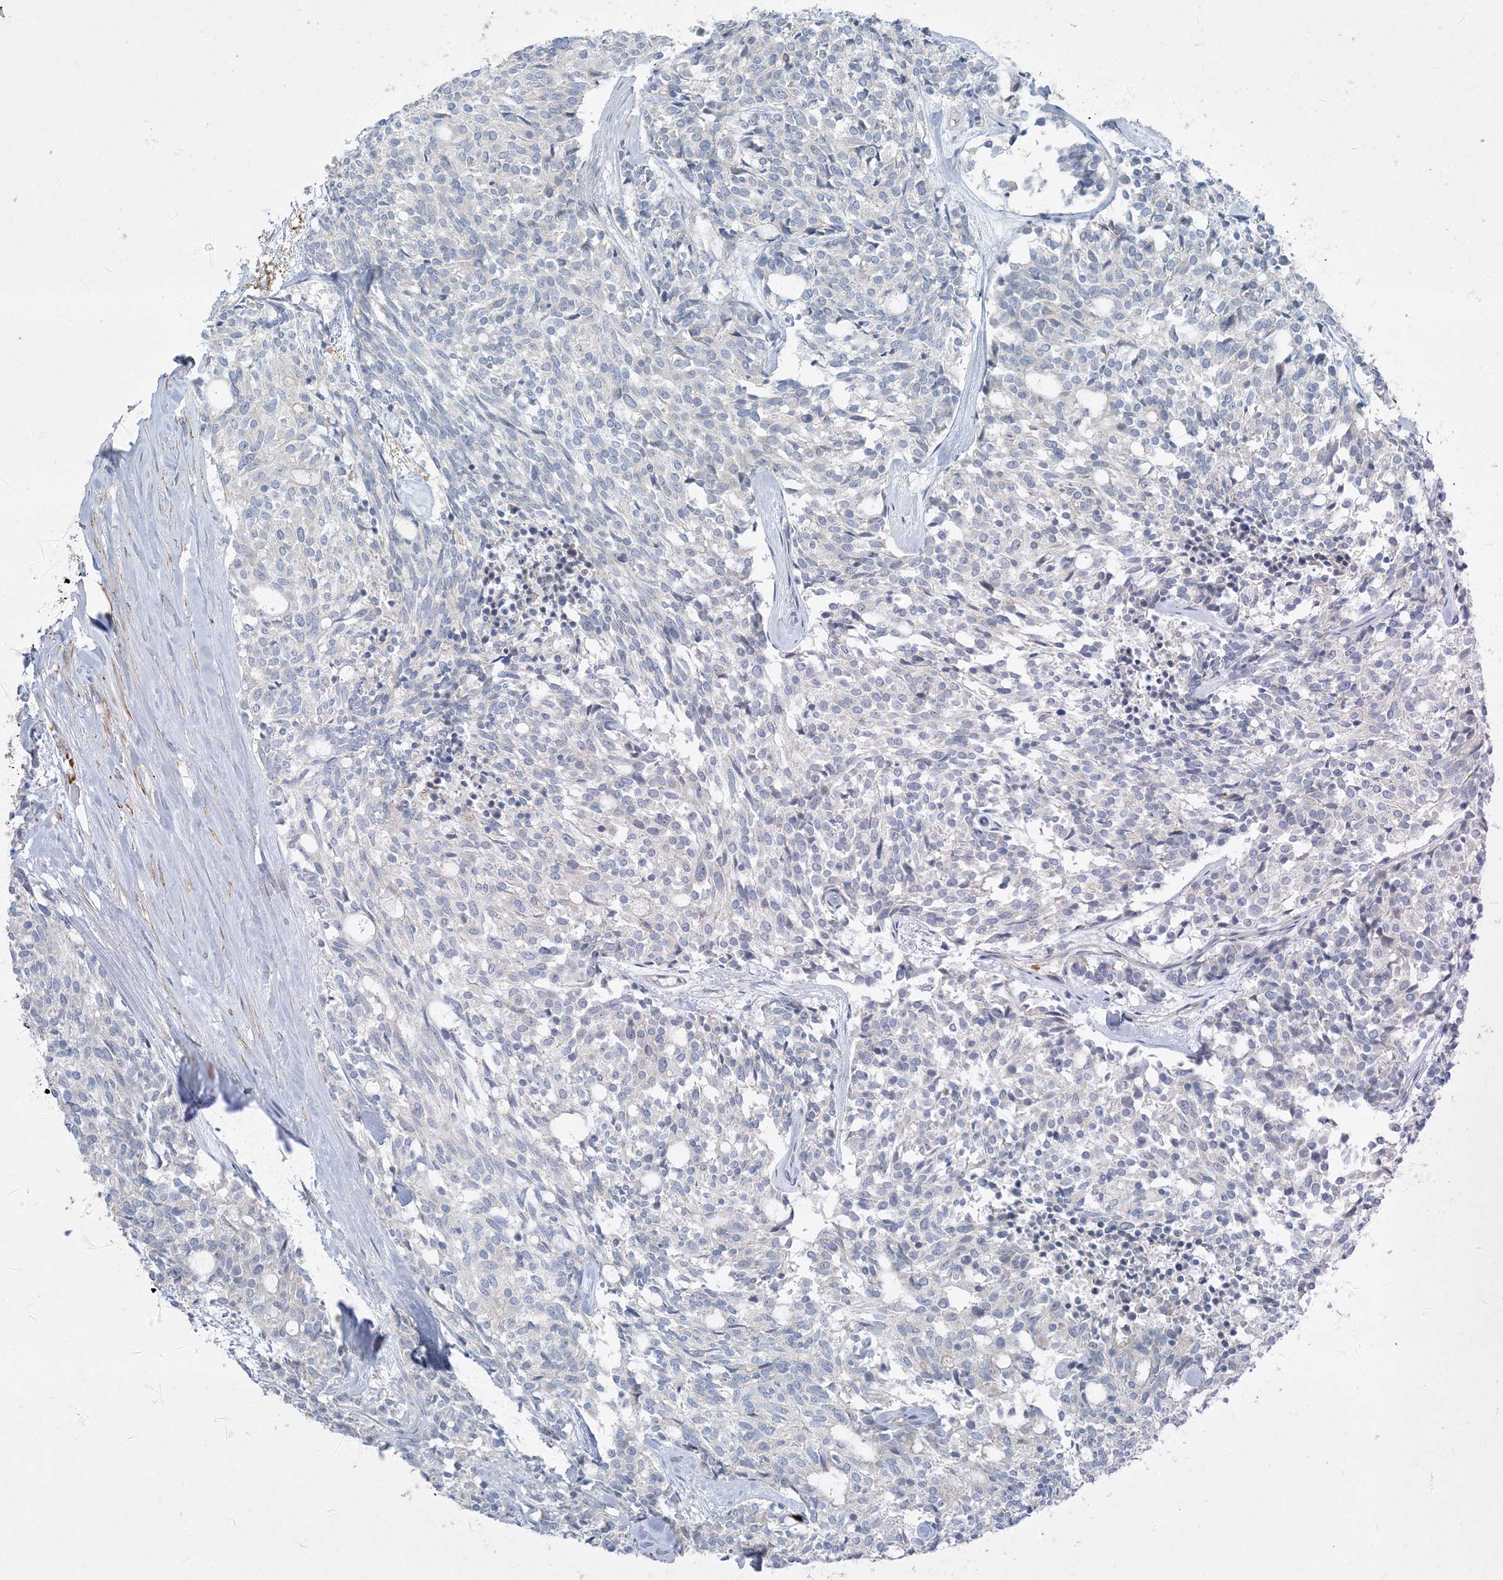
{"staining": {"intensity": "negative", "quantity": "none", "location": "none"}, "tissue": "carcinoid", "cell_type": "Tumor cells", "image_type": "cancer", "snomed": [{"axis": "morphology", "description": "Carcinoid, malignant, NOS"}, {"axis": "topography", "description": "Pancreas"}], "caption": "A photomicrograph of human carcinoid is negative for staining in tumor cells.", "gene": "LTN1", "patient": {"sex": "female", "age": 54}}